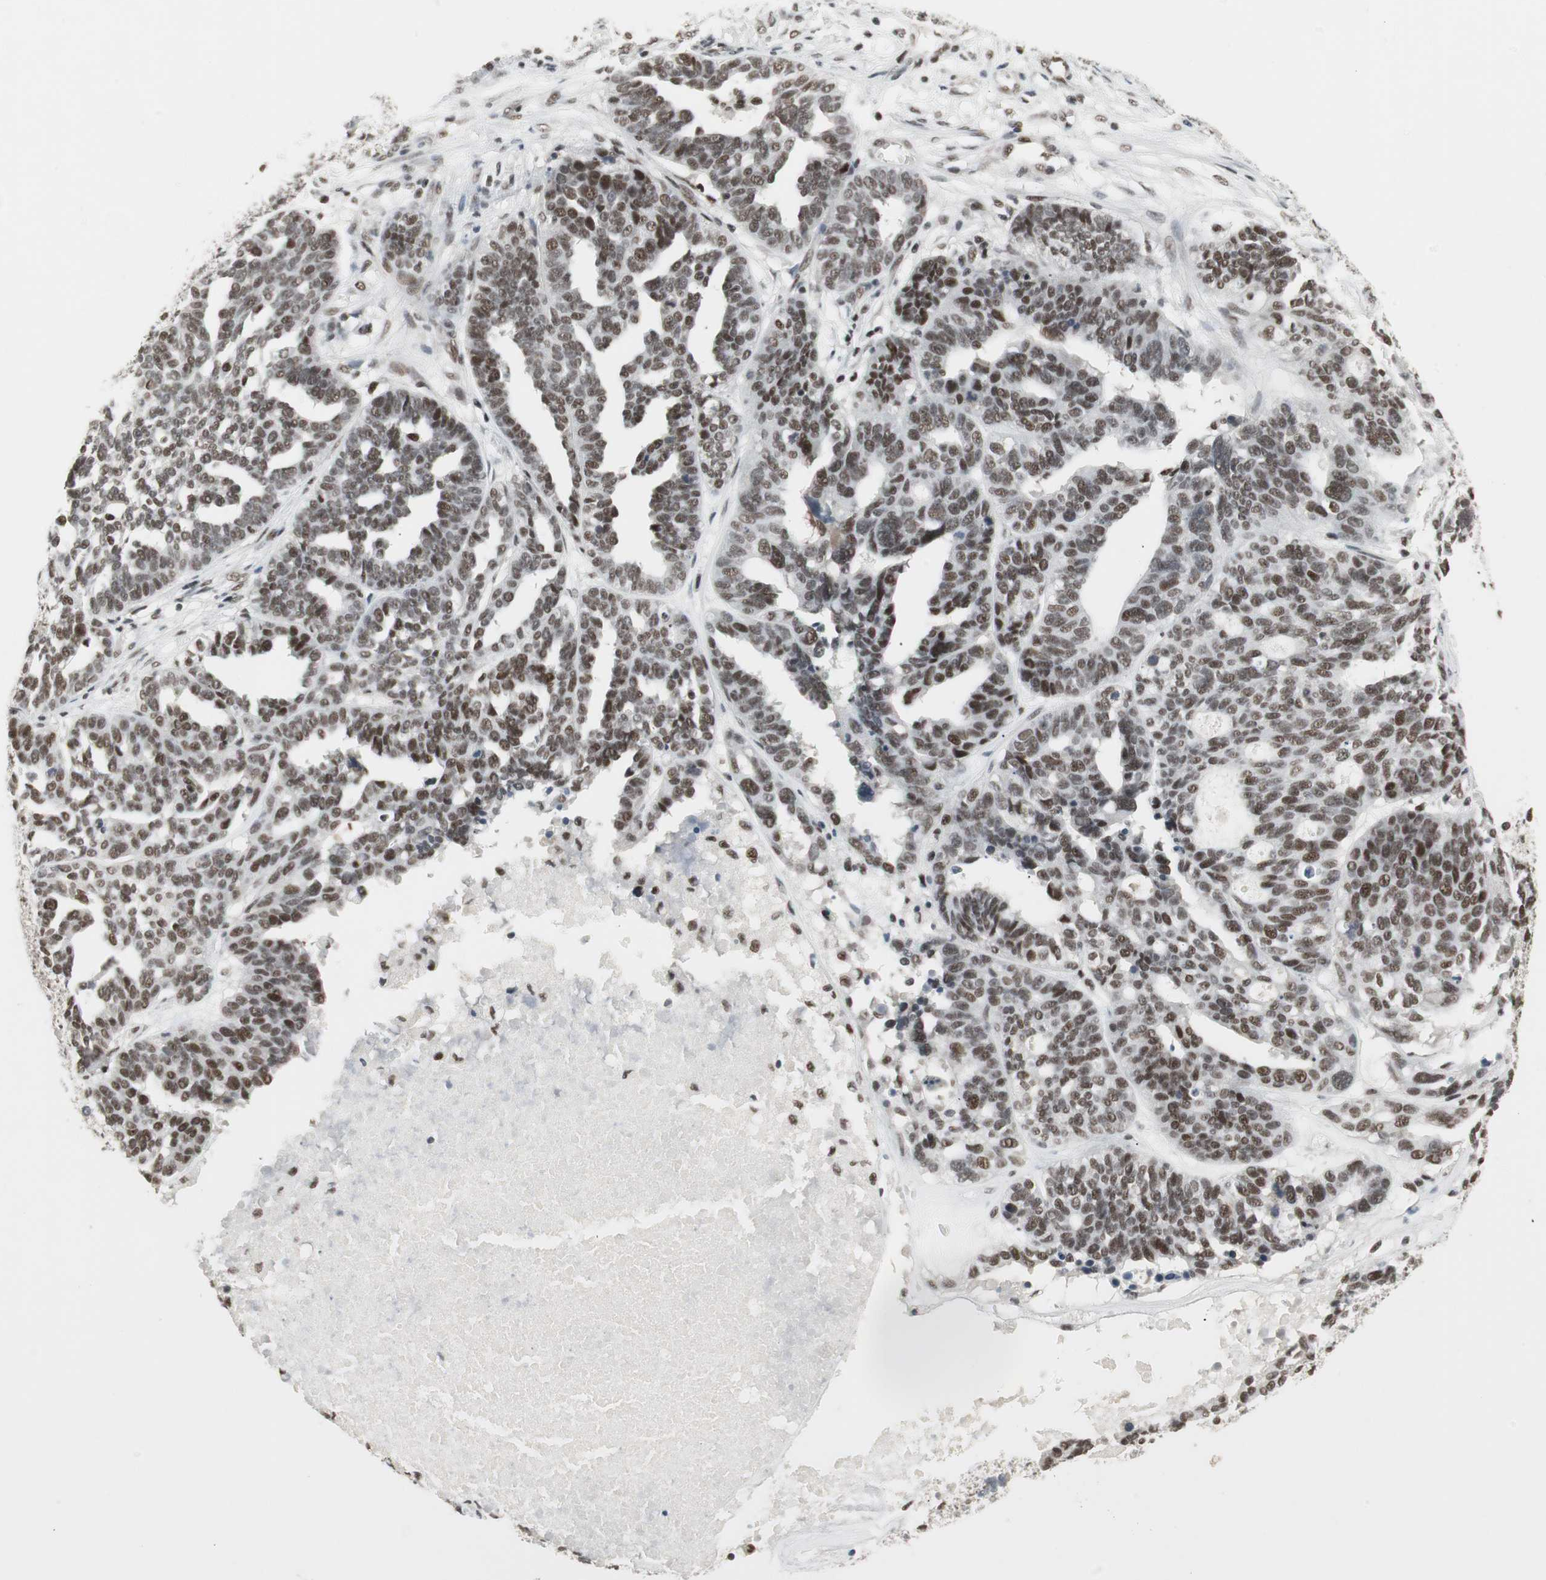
{"staining": {"intensity": "strong", "quantity": ">75%", "location": "nuclear"}, "tissue": "ovarian cancer", "cell_type": "Tumor cells", "image_type": "cancer", "snomed": [{"axis": "morphology", "description": "Cystadenocarcinoma, serous, NOS"}, {"axis": "topography", "description": "Ovary"}], "caption": "The immunohistochemical stain shows strong nuclear positivity in tumor cells of ovarian cancer (serous cystadenocarcinoma) tissue.", "gene": "RTF1", "patient": {"sex": "female", "age": 59}}